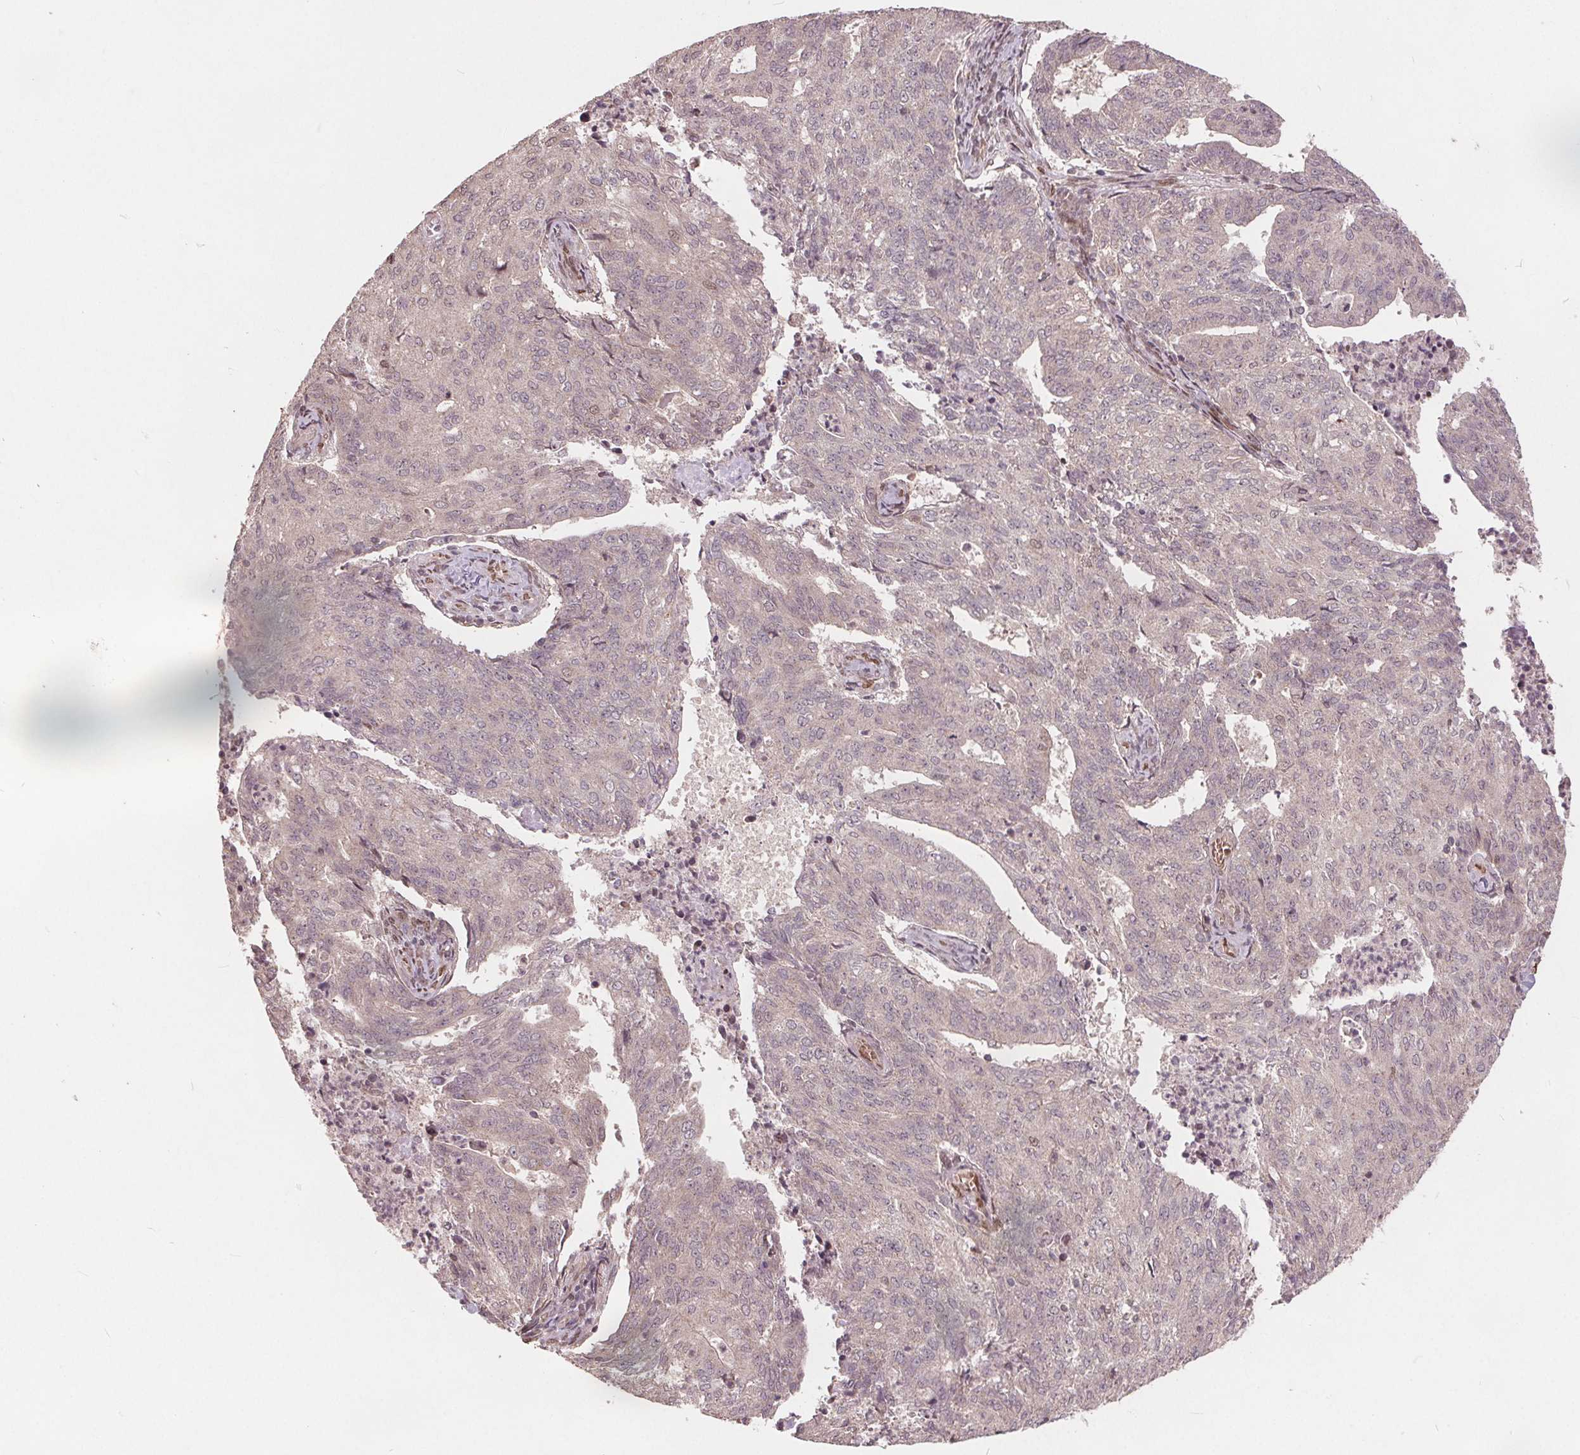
{"staining": {"intensity": "weak", "quantity": "<25%", "location": "nuclear"}, "tissue": "endometrial cancer", "cell_type": "Tumor cells", "image_type": "cancer", "snomed": [{"axis": "morphology", "description": "Adenocarcinoma, NOS"}, {"axis": "topography", "description": "Endometrium"}], "caption": "Tumor cells show no significant expression in endometrial cancer. Brightfield microscopy of IHC stained with DAB (brown) and hematoxylin (blue), captured at high magnification.", "gene": "HIF1AN", "patient": {"sex": "female", "age": 82}}